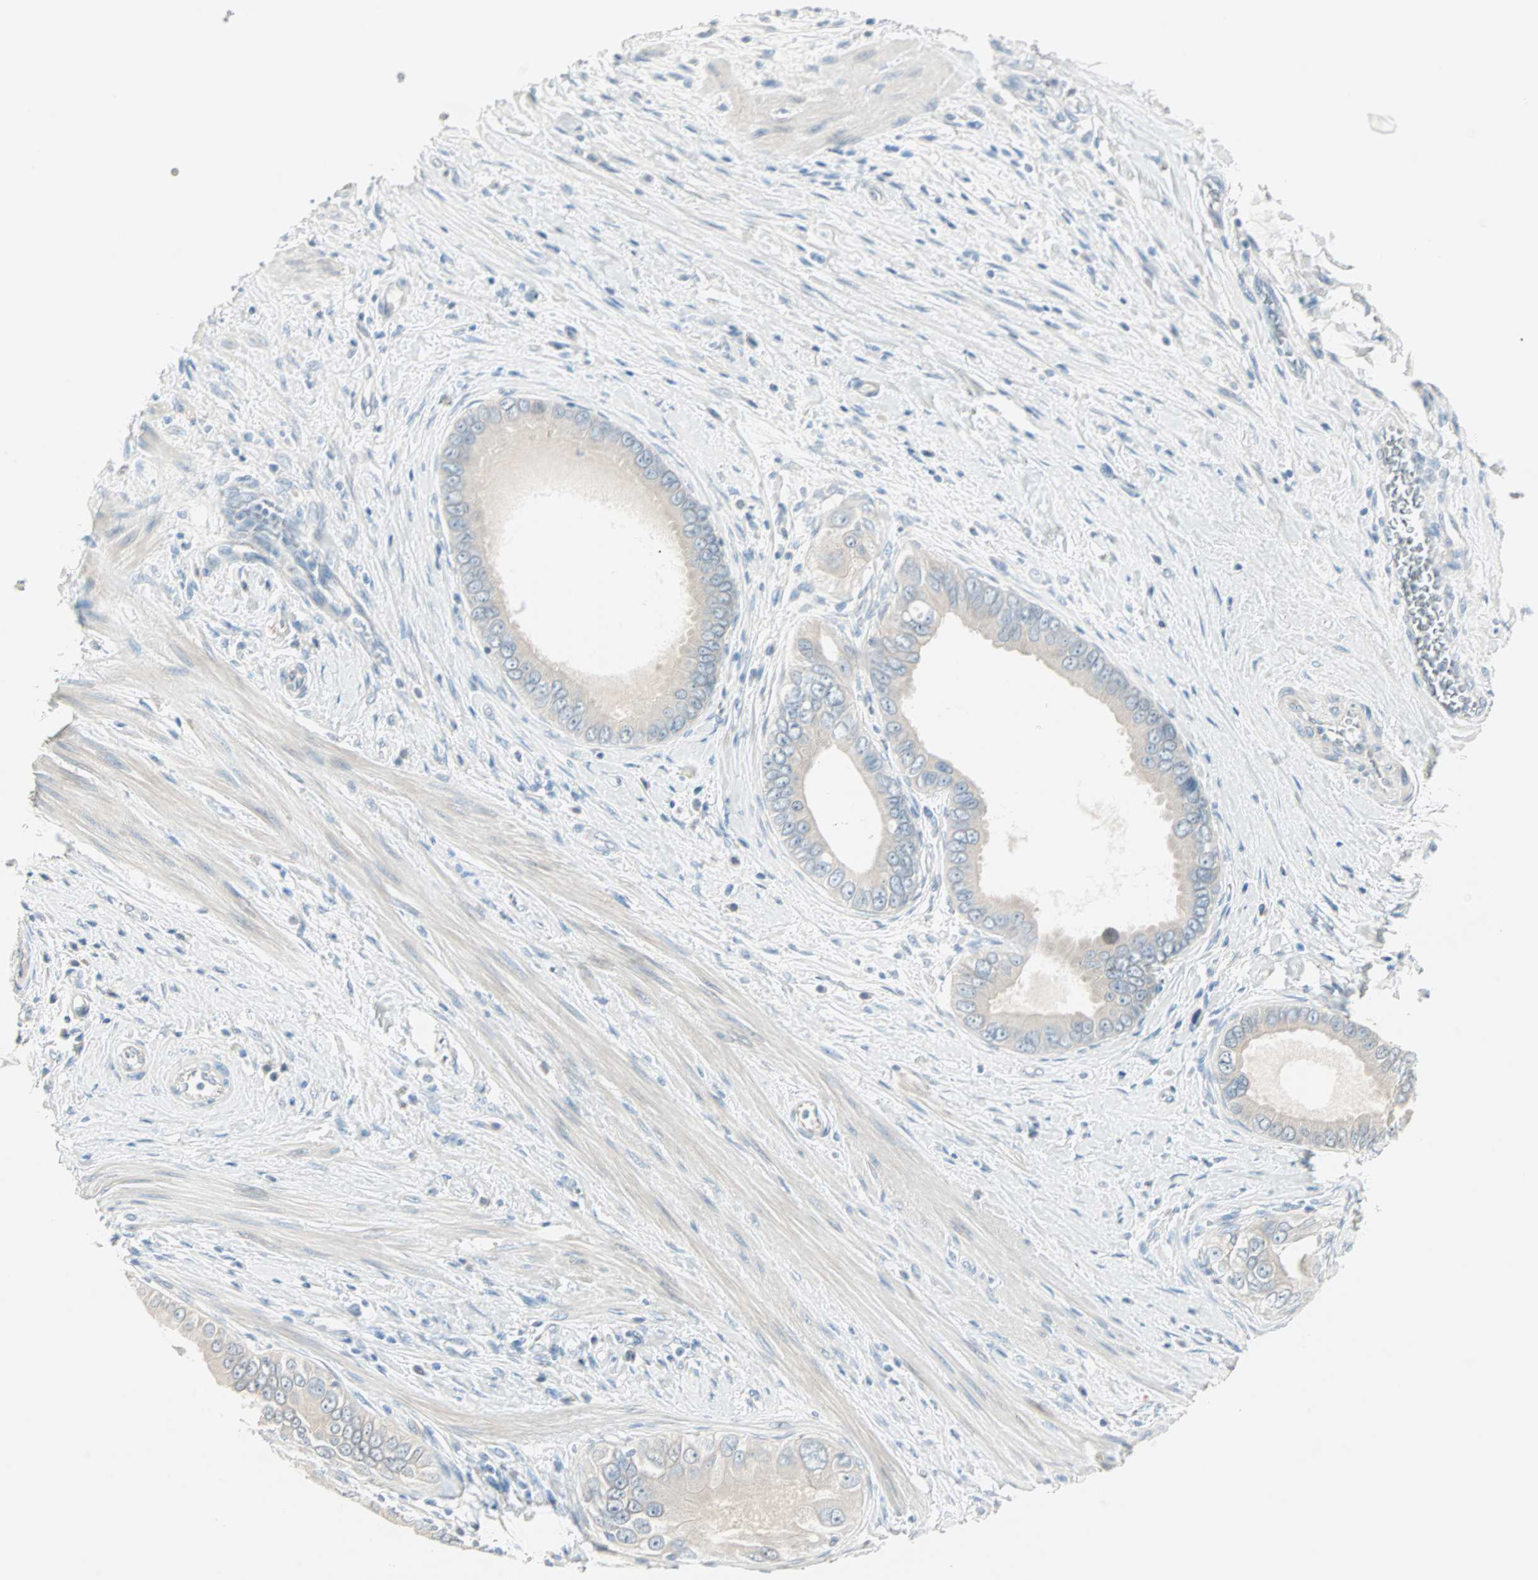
{"staining": {"intensity": "weak", "quantity": ">75%", "location": "cytoplasmic/membranous"}, "tissue": "pancreatic cancer", "cell_type": "Tumor cells", "image_type": "cancer", "snomed": [{"axis": "morphology", "description": "Normal tissue, NOS"}, {"axis": "topography", "description": "Lymph node"}], "caption": "Immunohistochemical staining of pancreatic cancer shows low levels of weak cytoplasmic/membranous protein positivity in approximately >75% of tumor cells. The protein of interest is shown in brown color, while the nuclei are stained blue.", "gene": "SULT1C2", "patient": {"sex": "male", "age": 50}}